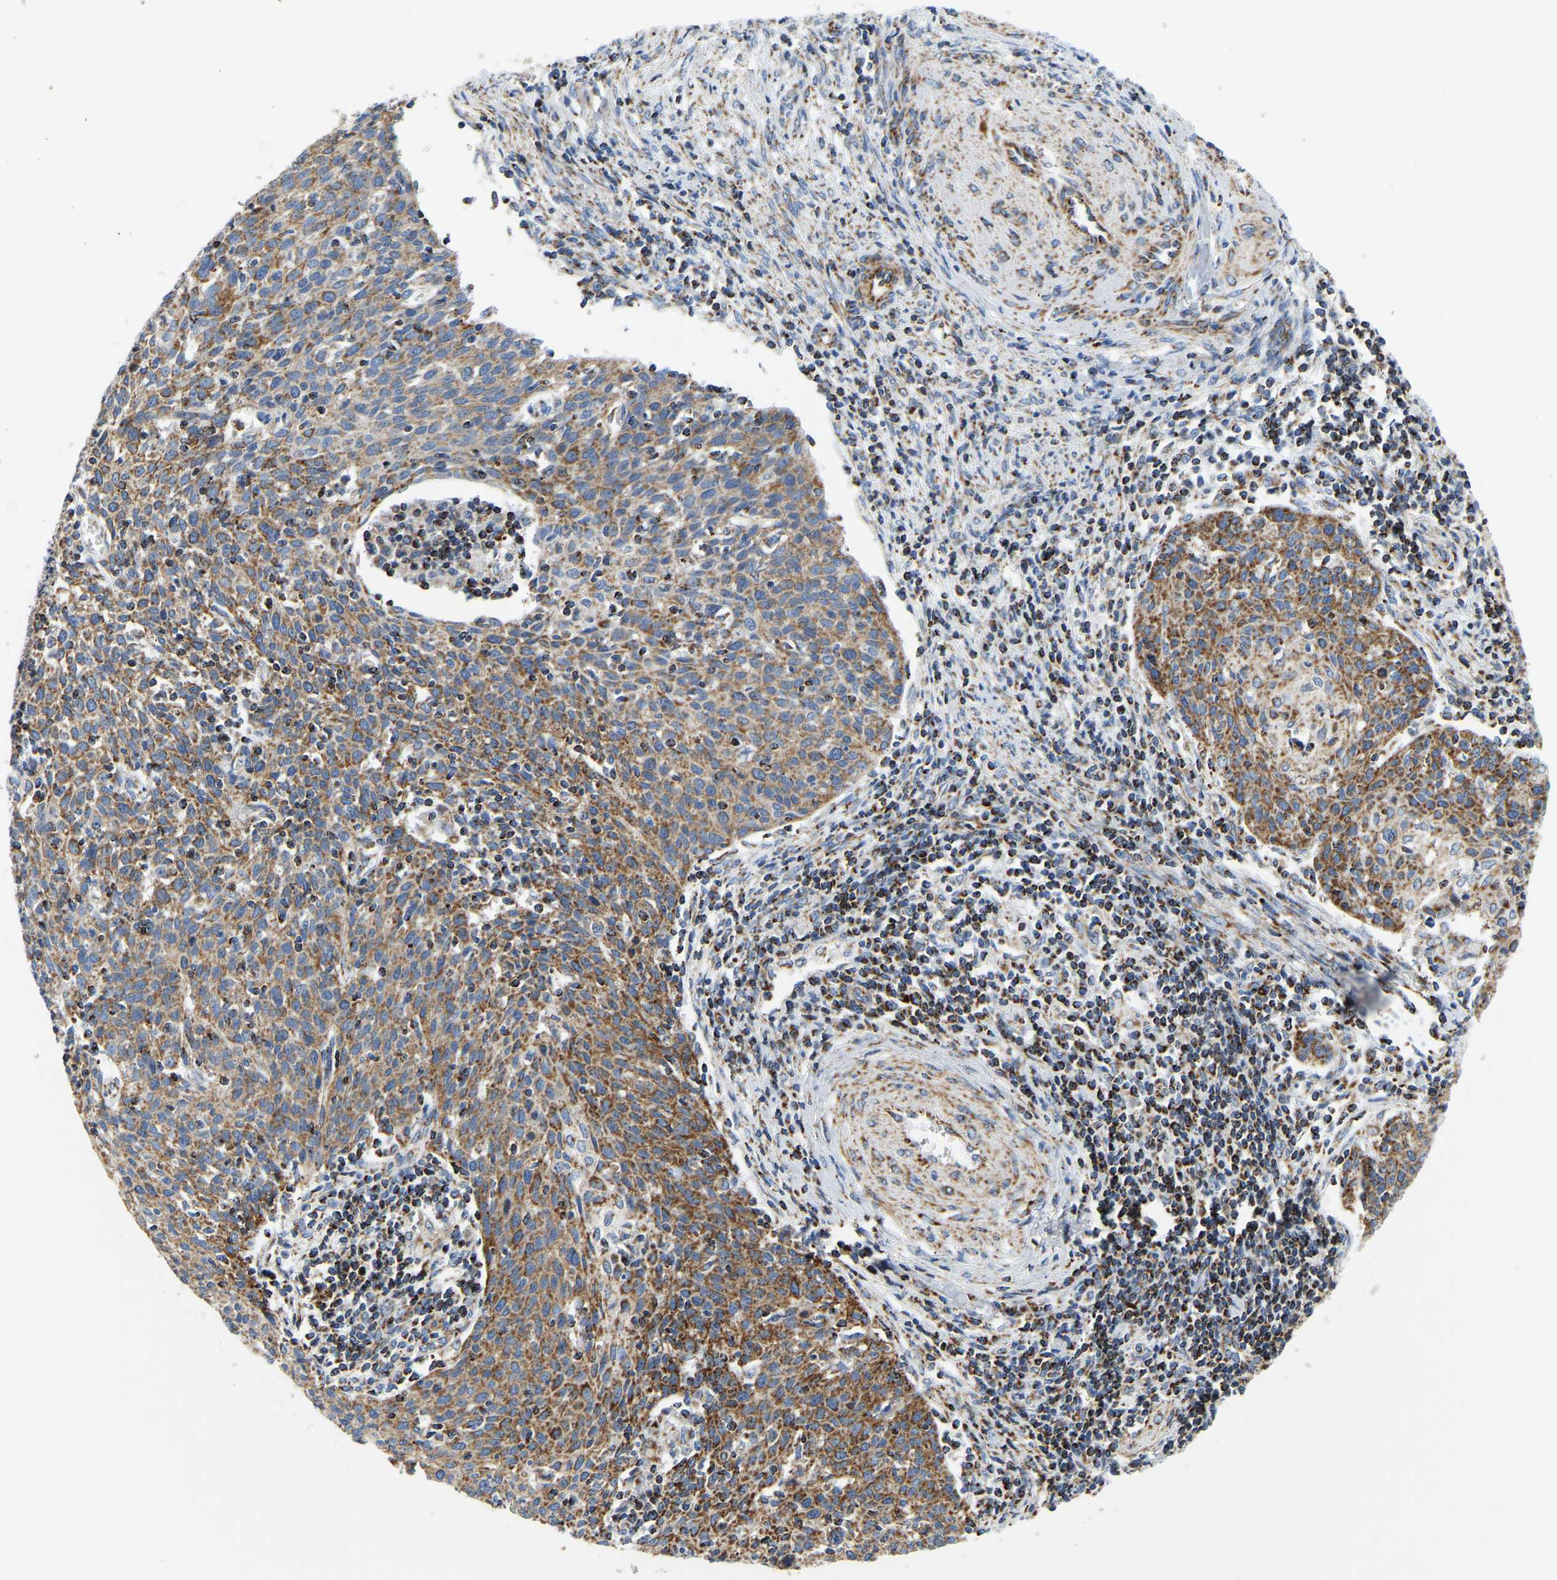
{"staining": {"intensity": "moderate", "quantity": ">75%", "location": "cytoplasmic/membranous"}, "tissue": "cervical cancer", "cell_type": "Tumor cells", "image_type": "cancer", "snomed": [{"axis": "morphology", "description": "Squamous cell carcinoma, NOS"}, {"axis": "topography", "description": "Cervix"}], "caption": "Brown immunohistochemical staining in human cervical cancer reveals moderate cytoplasmic/membranous positivity in approximately >75% of tumor cells.", "gene": "SFXN1", "patient": {"sex": "female", "age": 38}}